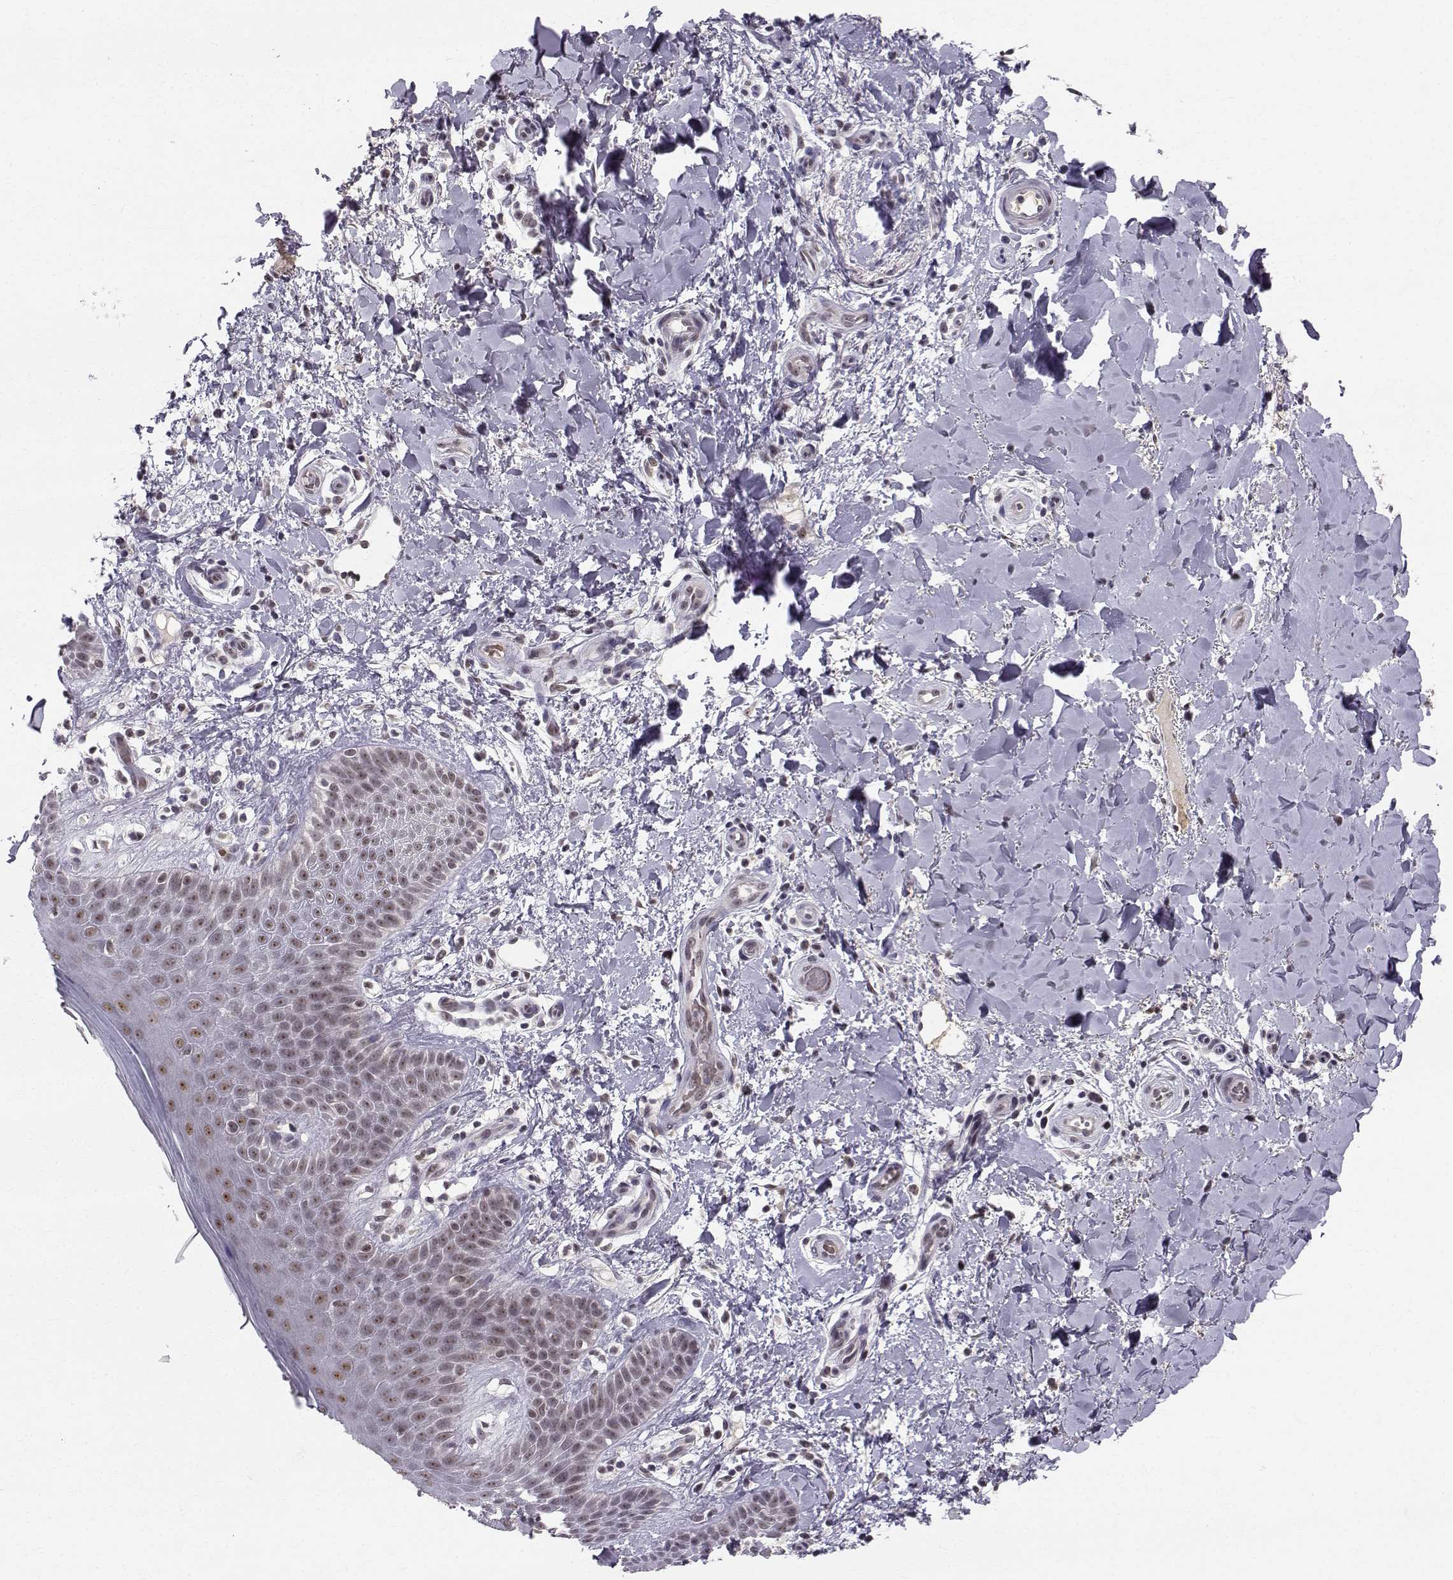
{"staining": {"intensity": "moderate", "quantity": "25%-75%", "location": "nuclear"}, "tissue": "skin", "cell_type": "Epidermal cells", "image_type": "normal", "snomed": [{"axis": "morphology", "description": "Normal tissue, NOS"}, {"axis": "topography", "description": "Anal"}], "caption": "Protein staining reveals moderate nuclear positivity in approximately 25%-75% of epidermal cells in normal skin. (Brightfield microscopy of DAB IHC at high magnification).", "gene": "RPP38", "patient": {"sex": "male", "age": 36}}